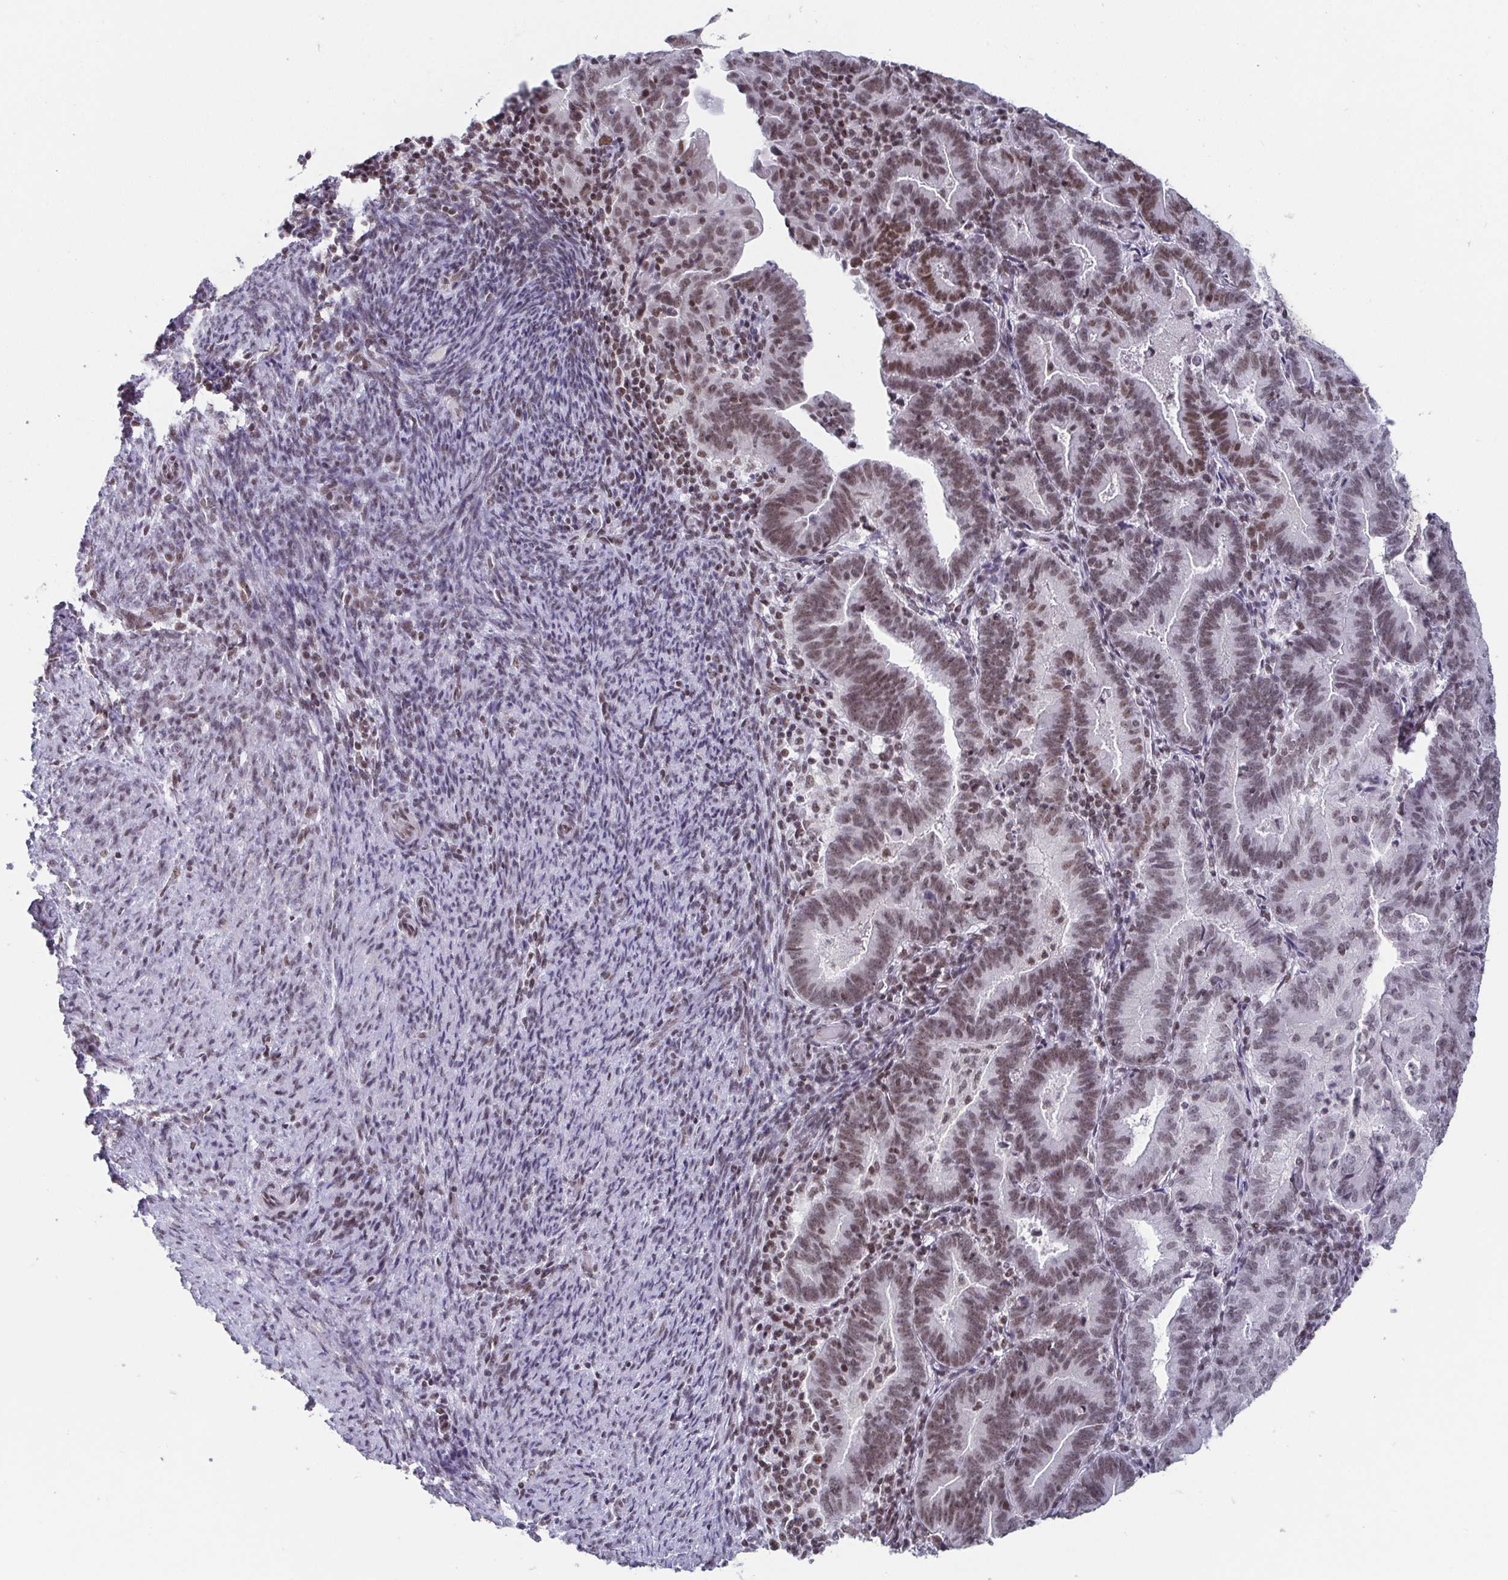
{"staining": {"intensity": "weak", "quantity": ">75%", "location": "nuclear"}, "tissue": "endometrial cancer", "cell_type": "Tumor cells", "image_type": "cancer", "snomed": [{"axis": "morphology", "description": "Adenocarcinoma, NOS"}, {"axis": "topography", "description": "Endometrium"}], "caption": "Protein expression analysis of human endometrial cancer reveals weak nuclear staining in about >75% of tumor cells.", "gene": "CTCF", "patient": {"sex": "female", "age": 70}}